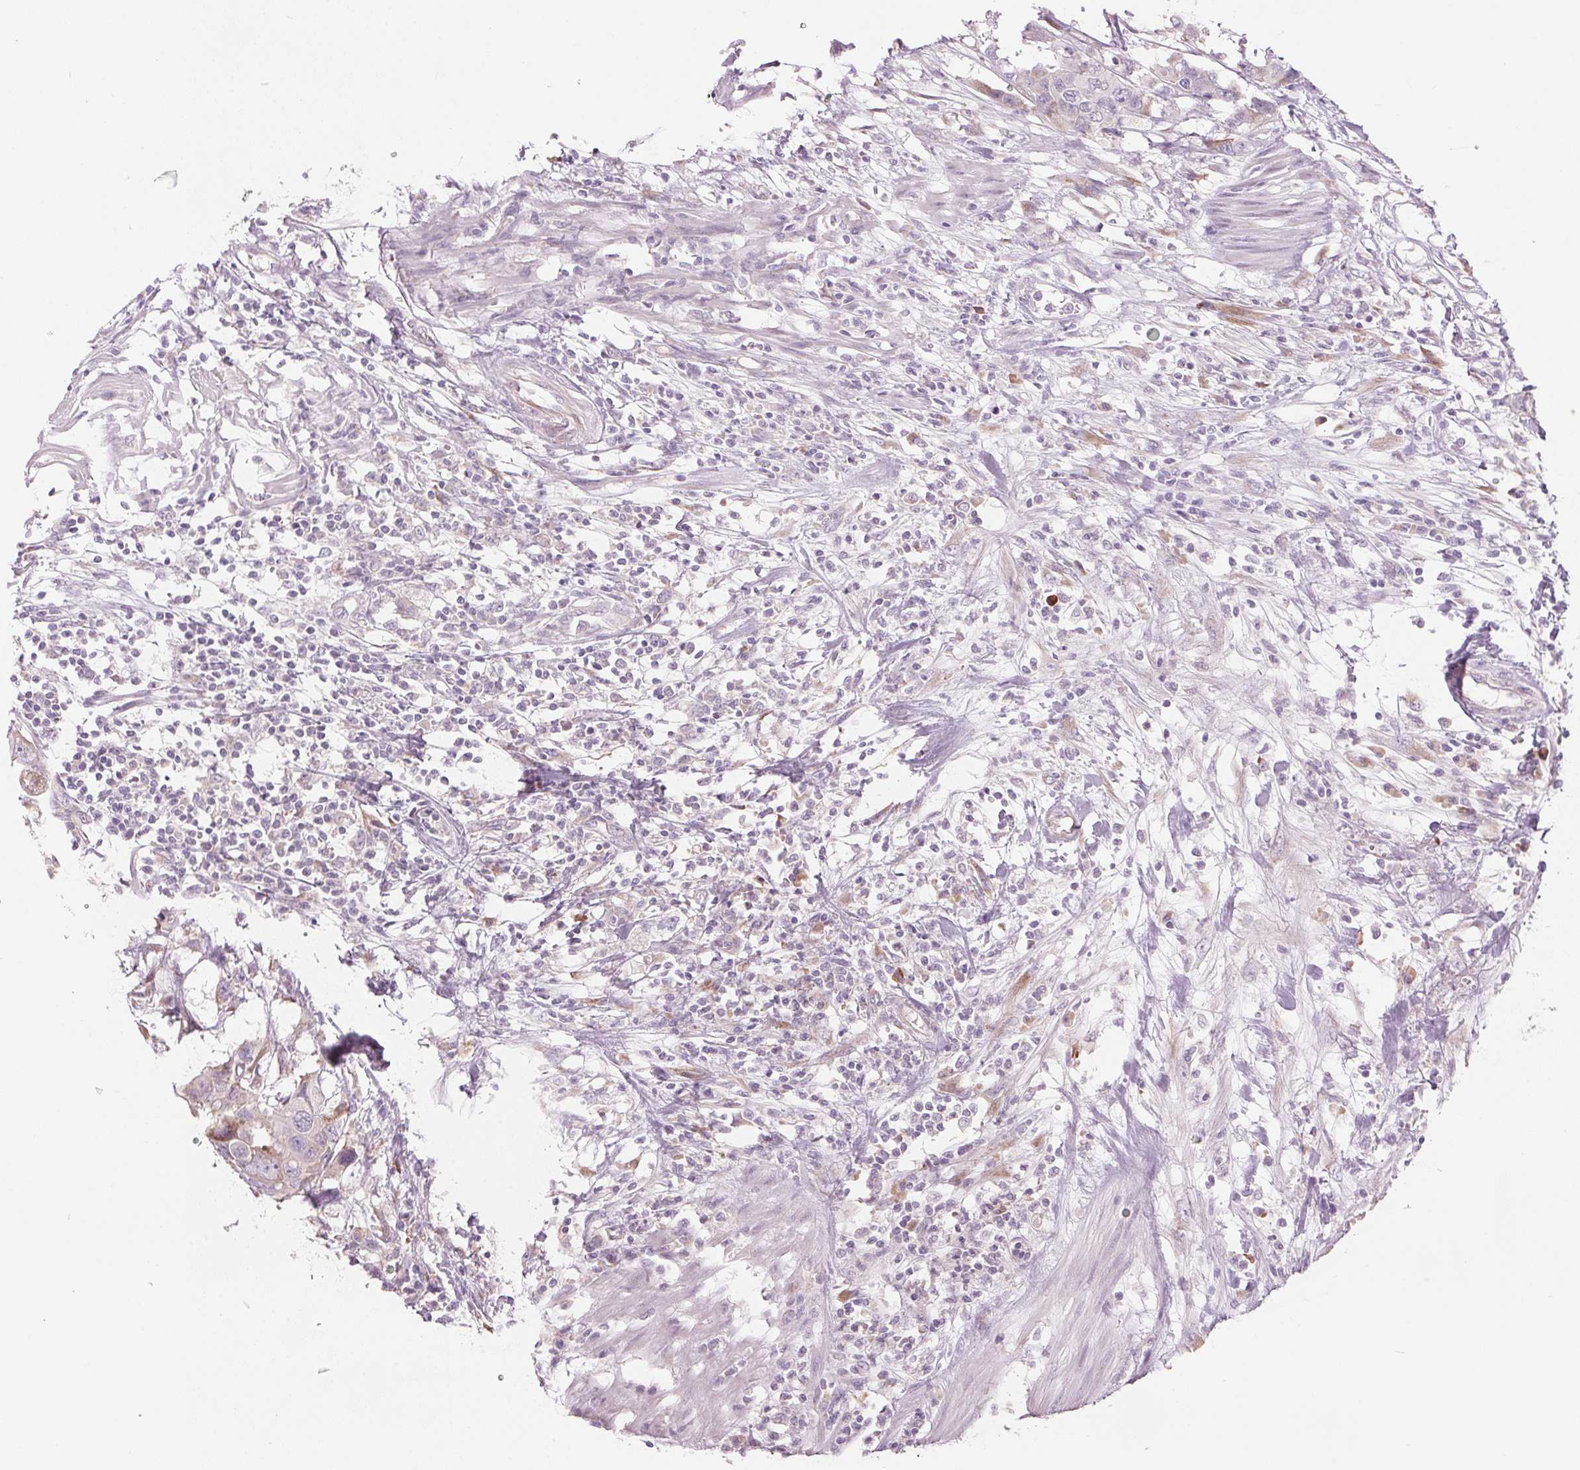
{"staining": {"intensity": "negative", "quantity": "none", "location": "none"}, "tissue": "colorectal cancer", "cell_type": "Tumor cells", "image_type": "cancer", "snomed": [{"axis": "morphology", "description": "Adenocarcinoma, NOS"}, {"axis": "topography", "description": "Colon"}], "caption": "Tumor cells show no significant protein expression in colorectal cancer (adenocarcinoma).", "gene": "GNMT", "patient": {"sex": "male", "age": 77}}